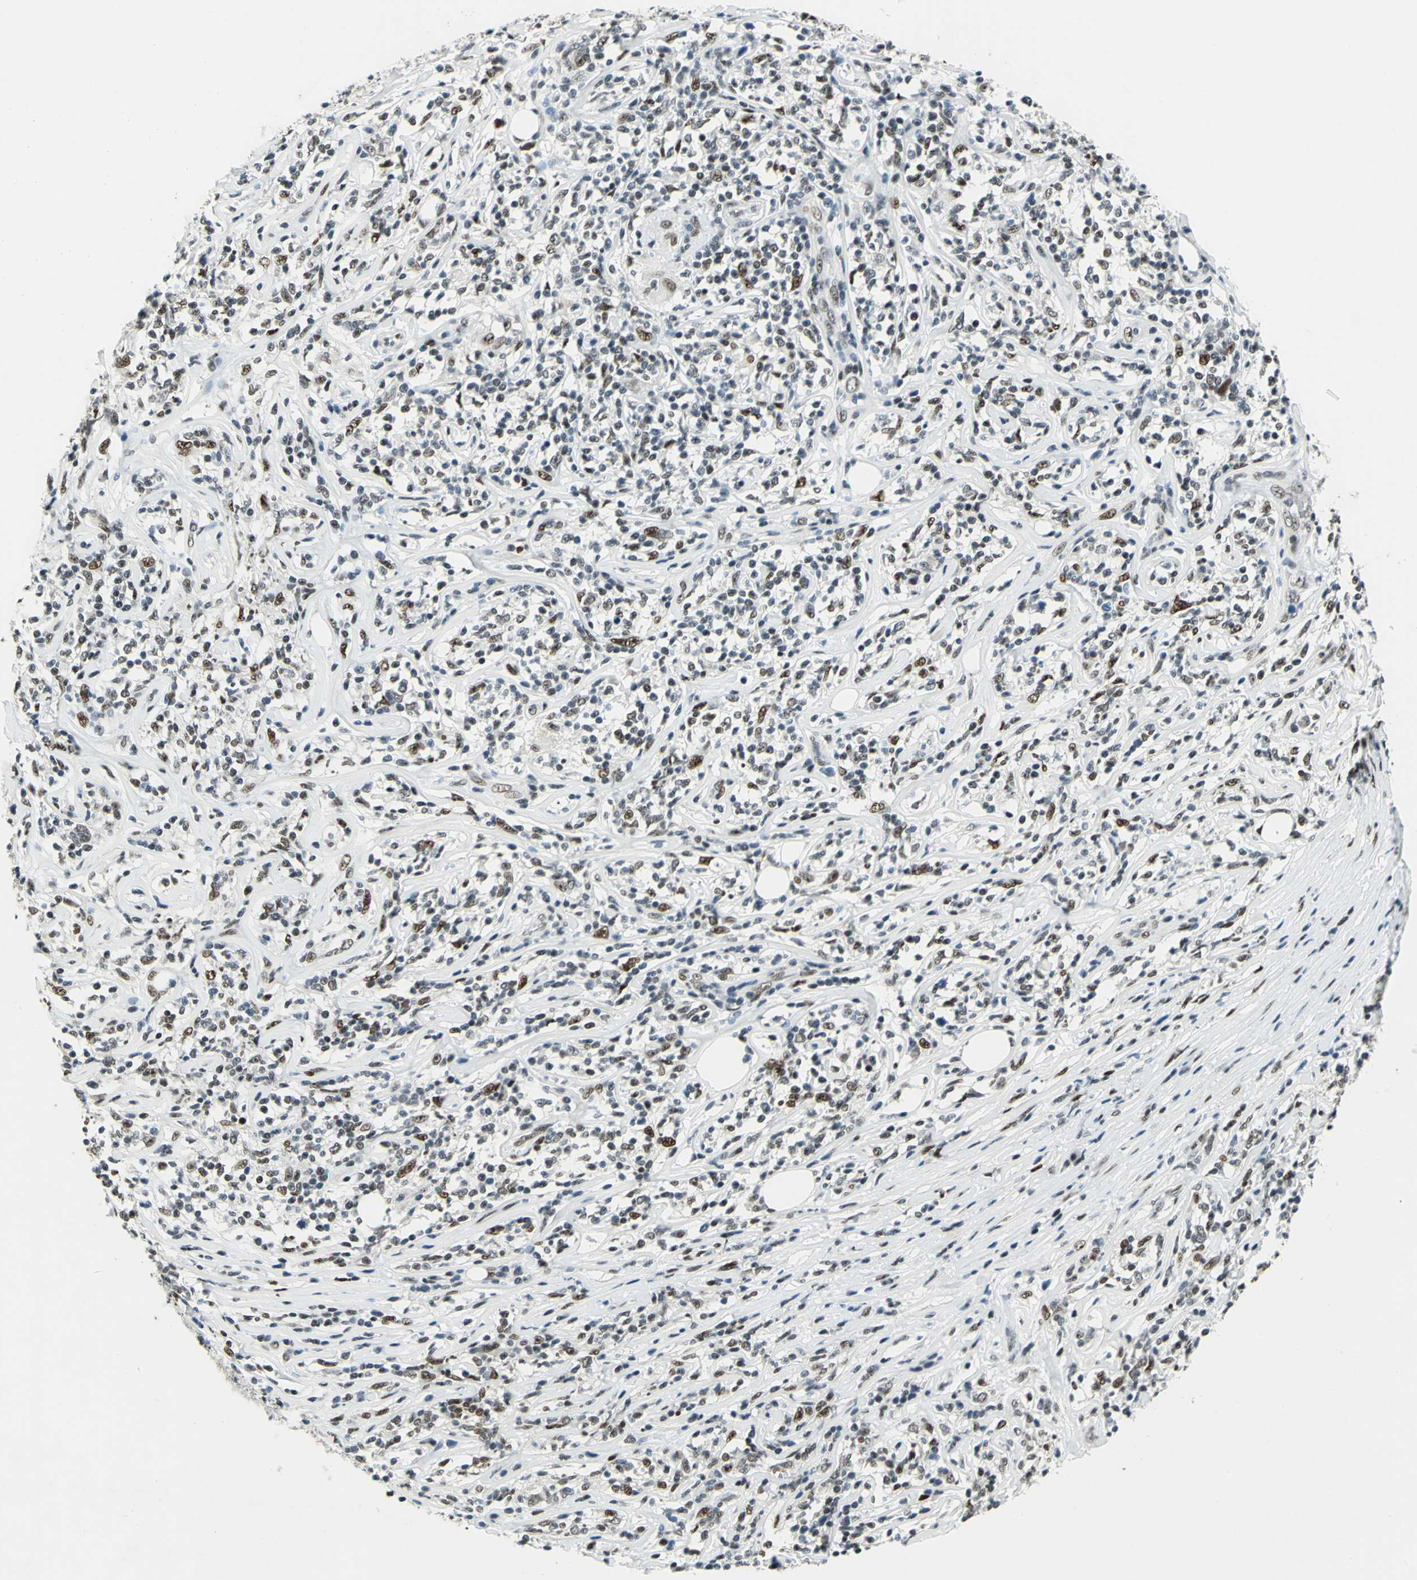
{"staining": {"intensity": "moderate", "quantity": "25%-75%", "location": "nuclear"}, "tissue": "lymphoma", "cell_type": "Tumor cells", "image_type": "cancer", "snomed": [{"axis": "morphology", "description": "Malignant lymphoma, non-Hodgkin's type, High grade"}, {"axis": "topography", "description": "Lymph node"}], "caption": "Moderate nuclear protein staining is seen in approximately 25%-75% of tumor cells in malignant lymphoma, non-Hodgkin's type (high-grade).", "gene": "KAT6B", "patient": {"sex": "female", "age": 84}}